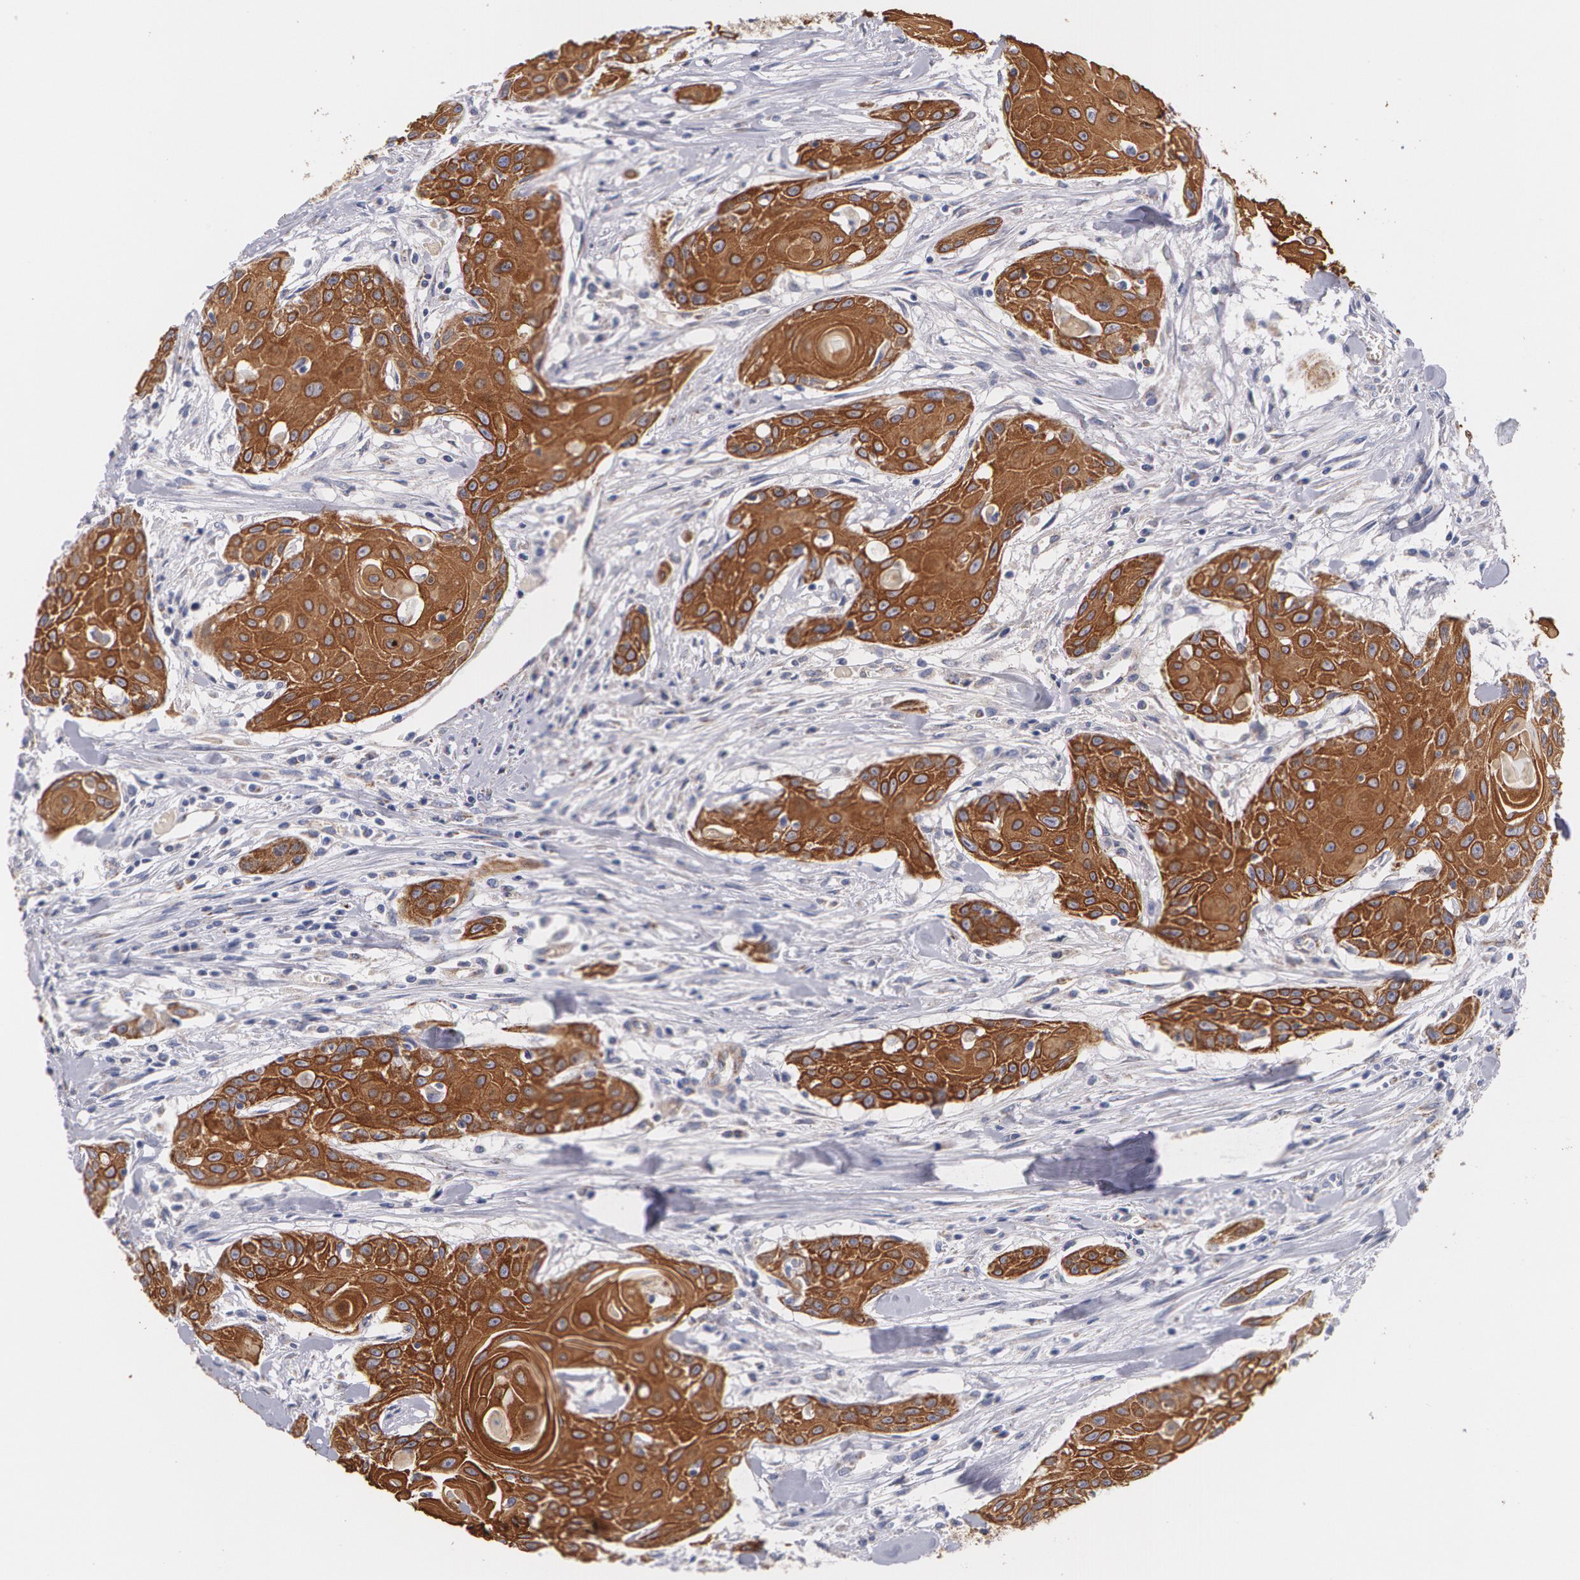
{"staining": {"intensity": "strong", "quantity": ">75%", "location": "cytoplasmic/membranous"}, "tissue": "head and neck cancer", "cell_type": "Tumor cells", "image_type": "cancer", "snomed": [{"axis": "morphology", "description": "Squamous cell carcinoma, NOS"}, {"axis": "morphology", "description": "Squamous cell carcinoma, metastatic, NOS"}, {"axis": "topography", "description": "Lymph node"}, {"axis": "topography", "description": "Salivary gland"}, {"axis": "topography", "description": "Head-Neck"}], "caption": "This is a histology image of IHC staining of squamous cell carcinoma (head and neck), which shows strong positivity in the cytoplasmic/membranous of tumor cells.", "gene": "KRT18", "patient": {"sex": "female", "age": 74}}